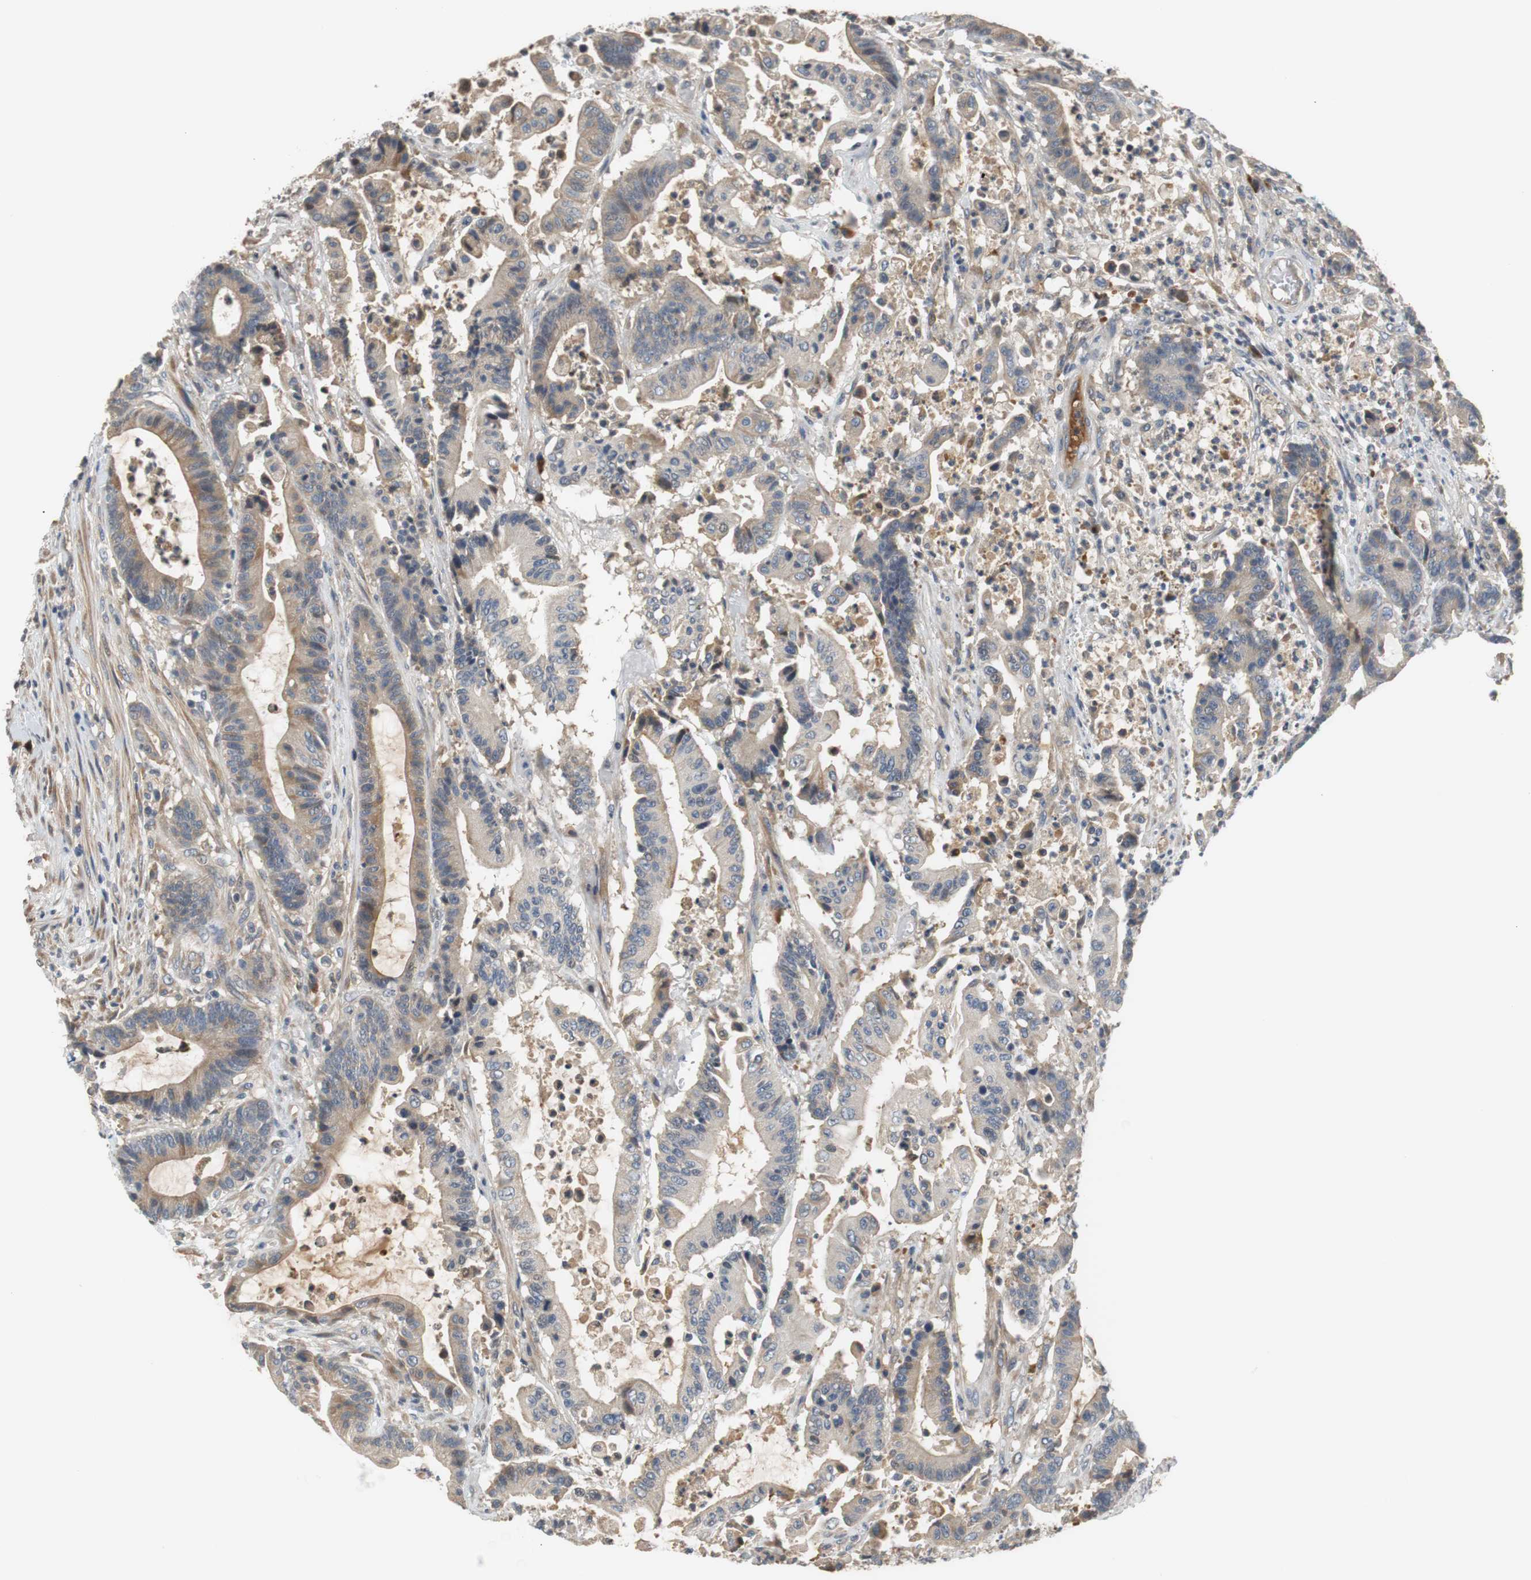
{"staining": {"intensity": "weak", "quantity": ">75%", "location": "cytoplasmic/membranous"}, "tissue": "colorectal cancer", "cell_type": "Tumor cells", "image_type": "cancer", "snomed": [{"axis": "morphology", "description": "Adenocarcinoma, NOS"}, {"axis": "topography", "description": "Colon"}], "caption": "This photomicrograph displays immunohistochemistry staining of colorectal adenocarcinoma, with low weak cytoplasmic/membranous expression in about >75% of tumor cells.", "gene": "C4A", "patient": {"sex": "female", "age": 84}}